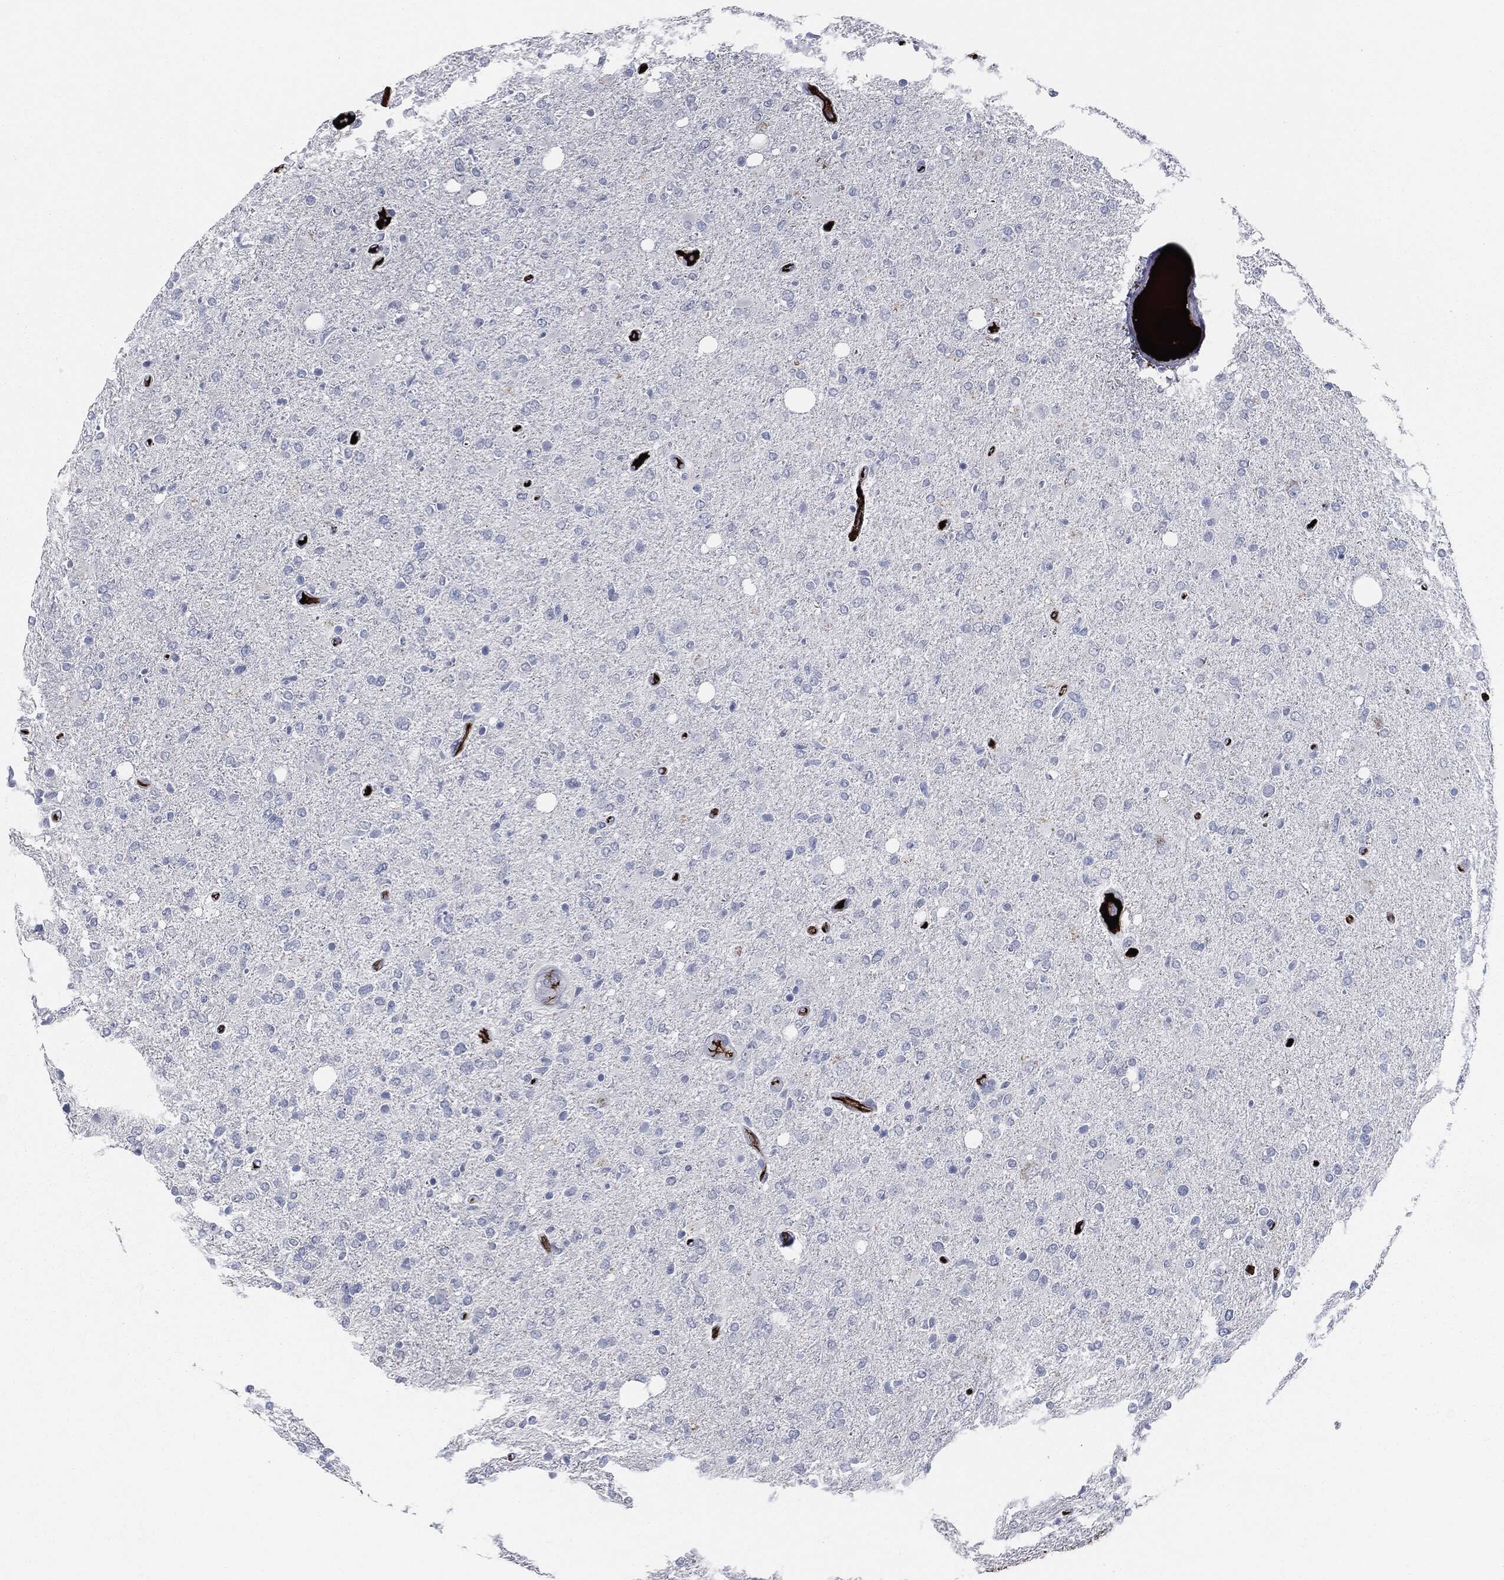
{"staining": {"intensity": "negative", "quantity": "none", "location": "none"}, "tissue": "glioma", "cell_type": "Tumor cells", "image_type": "cancer", "snomed": [{"axis": "morphology", "description": "Glioma, malignant, High grade"}, {"axis": "topography", "description": "Cerebral cortex"}], "caption": "DAB (3,3'-diaminobenzidine) immunohistochemical staining of human malignant glioma (high-grade) reveals no significant expression in tumor cells.", "gene": "APOB", "patient": {"sex": "male", "age": 70}}